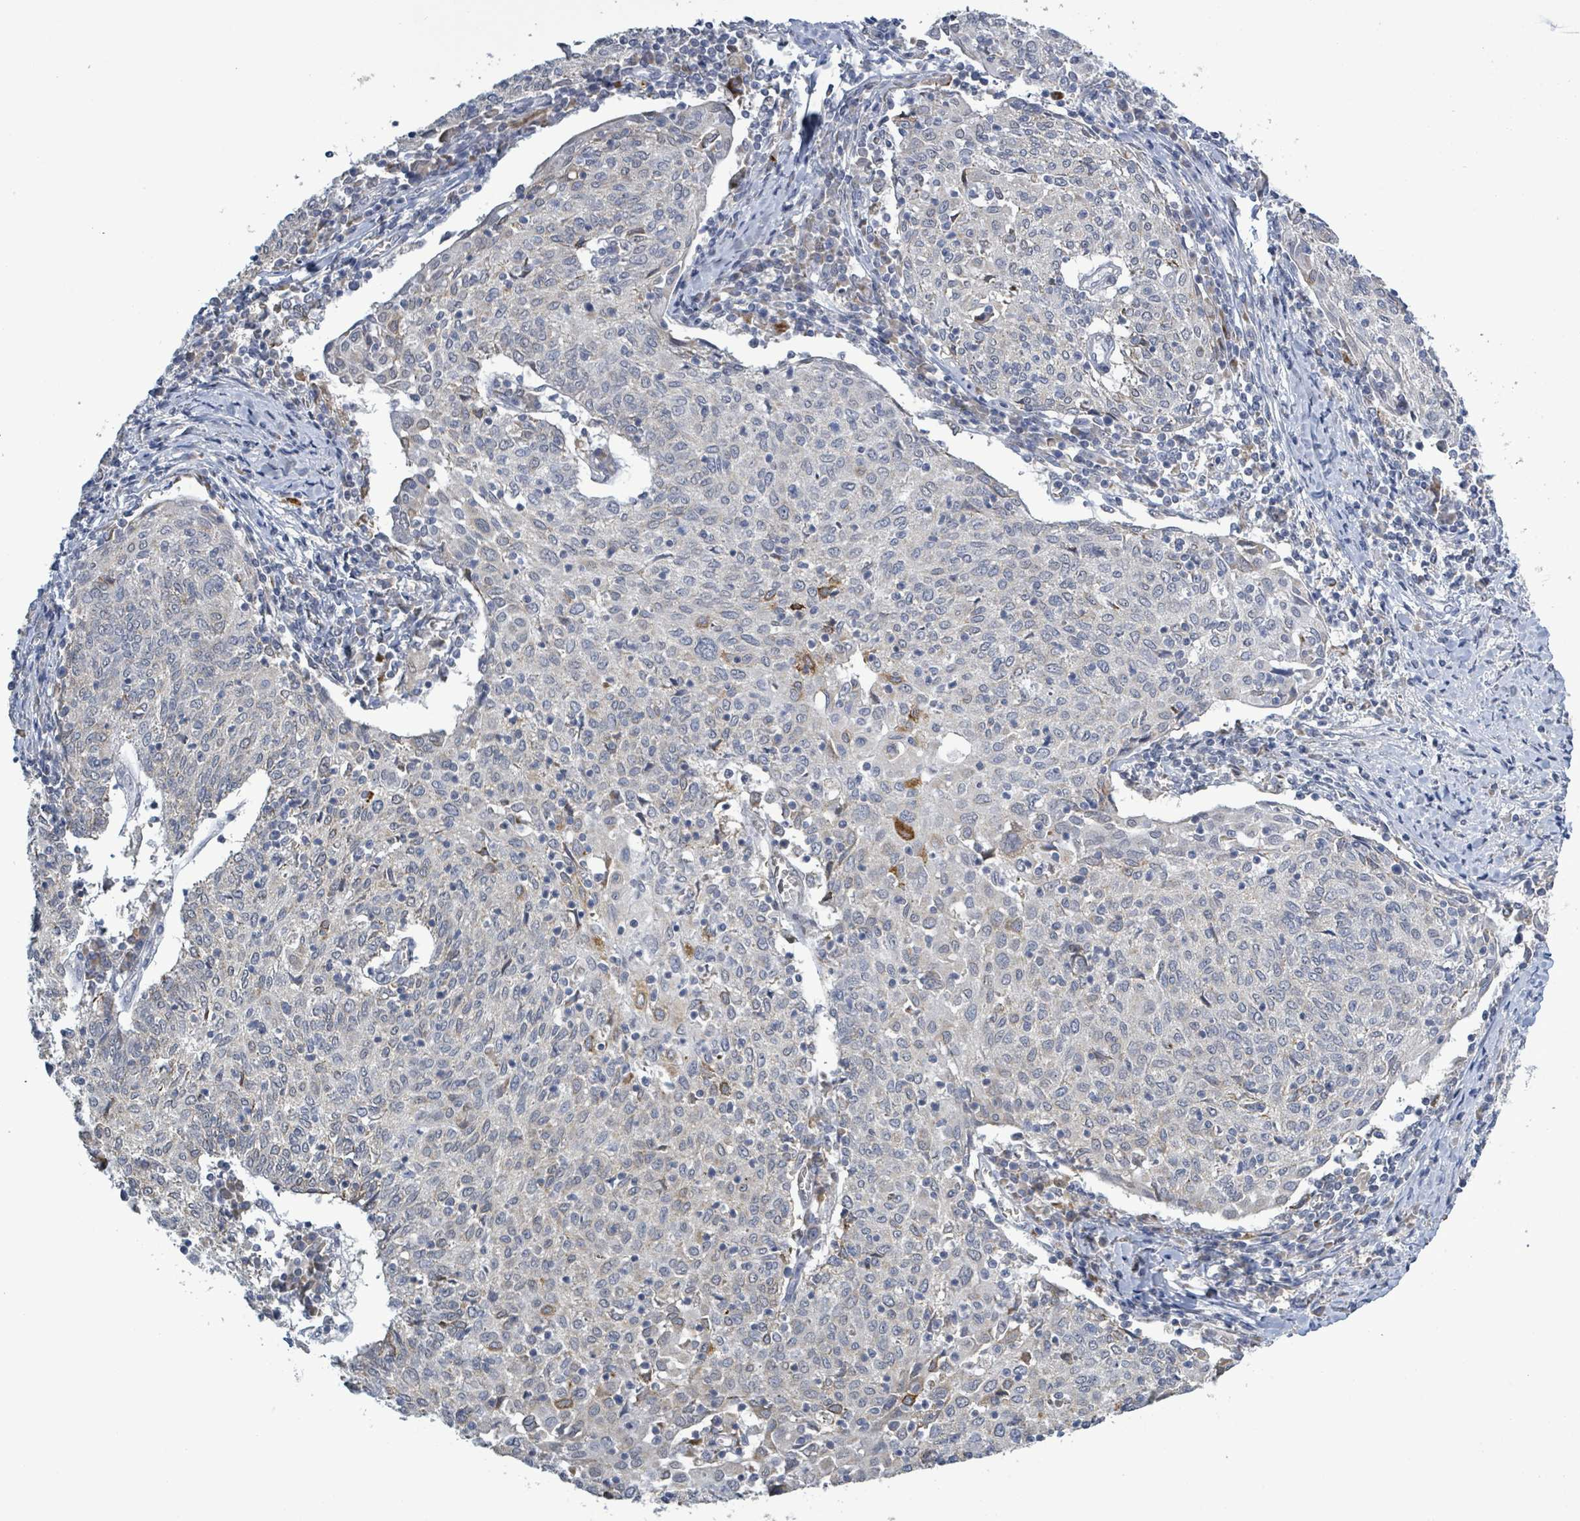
{"staining": {"intensity": "moderate", "quantity": "25%-75%", "location": "cytoplasmic/membranous"}, "tissue": "cervical cancer", "cell_type": "Tumor cells", "image_type": "cancer", "snomed": [{"axis": "morphology", "description": "Squamous cell carcinoma, NOS"}, {"axis": "topography", "description": "Cervix"}], "caption": "Moderate cytoplasmic/membranous expression for a protein is identified in about 25%-75% of tumor cells of cervical cancer (squamous cell carcinoma) using immunohistochemistry (IHC).", "gene": "SEBOX", "patient": {"sex": "female", "age": 52}}